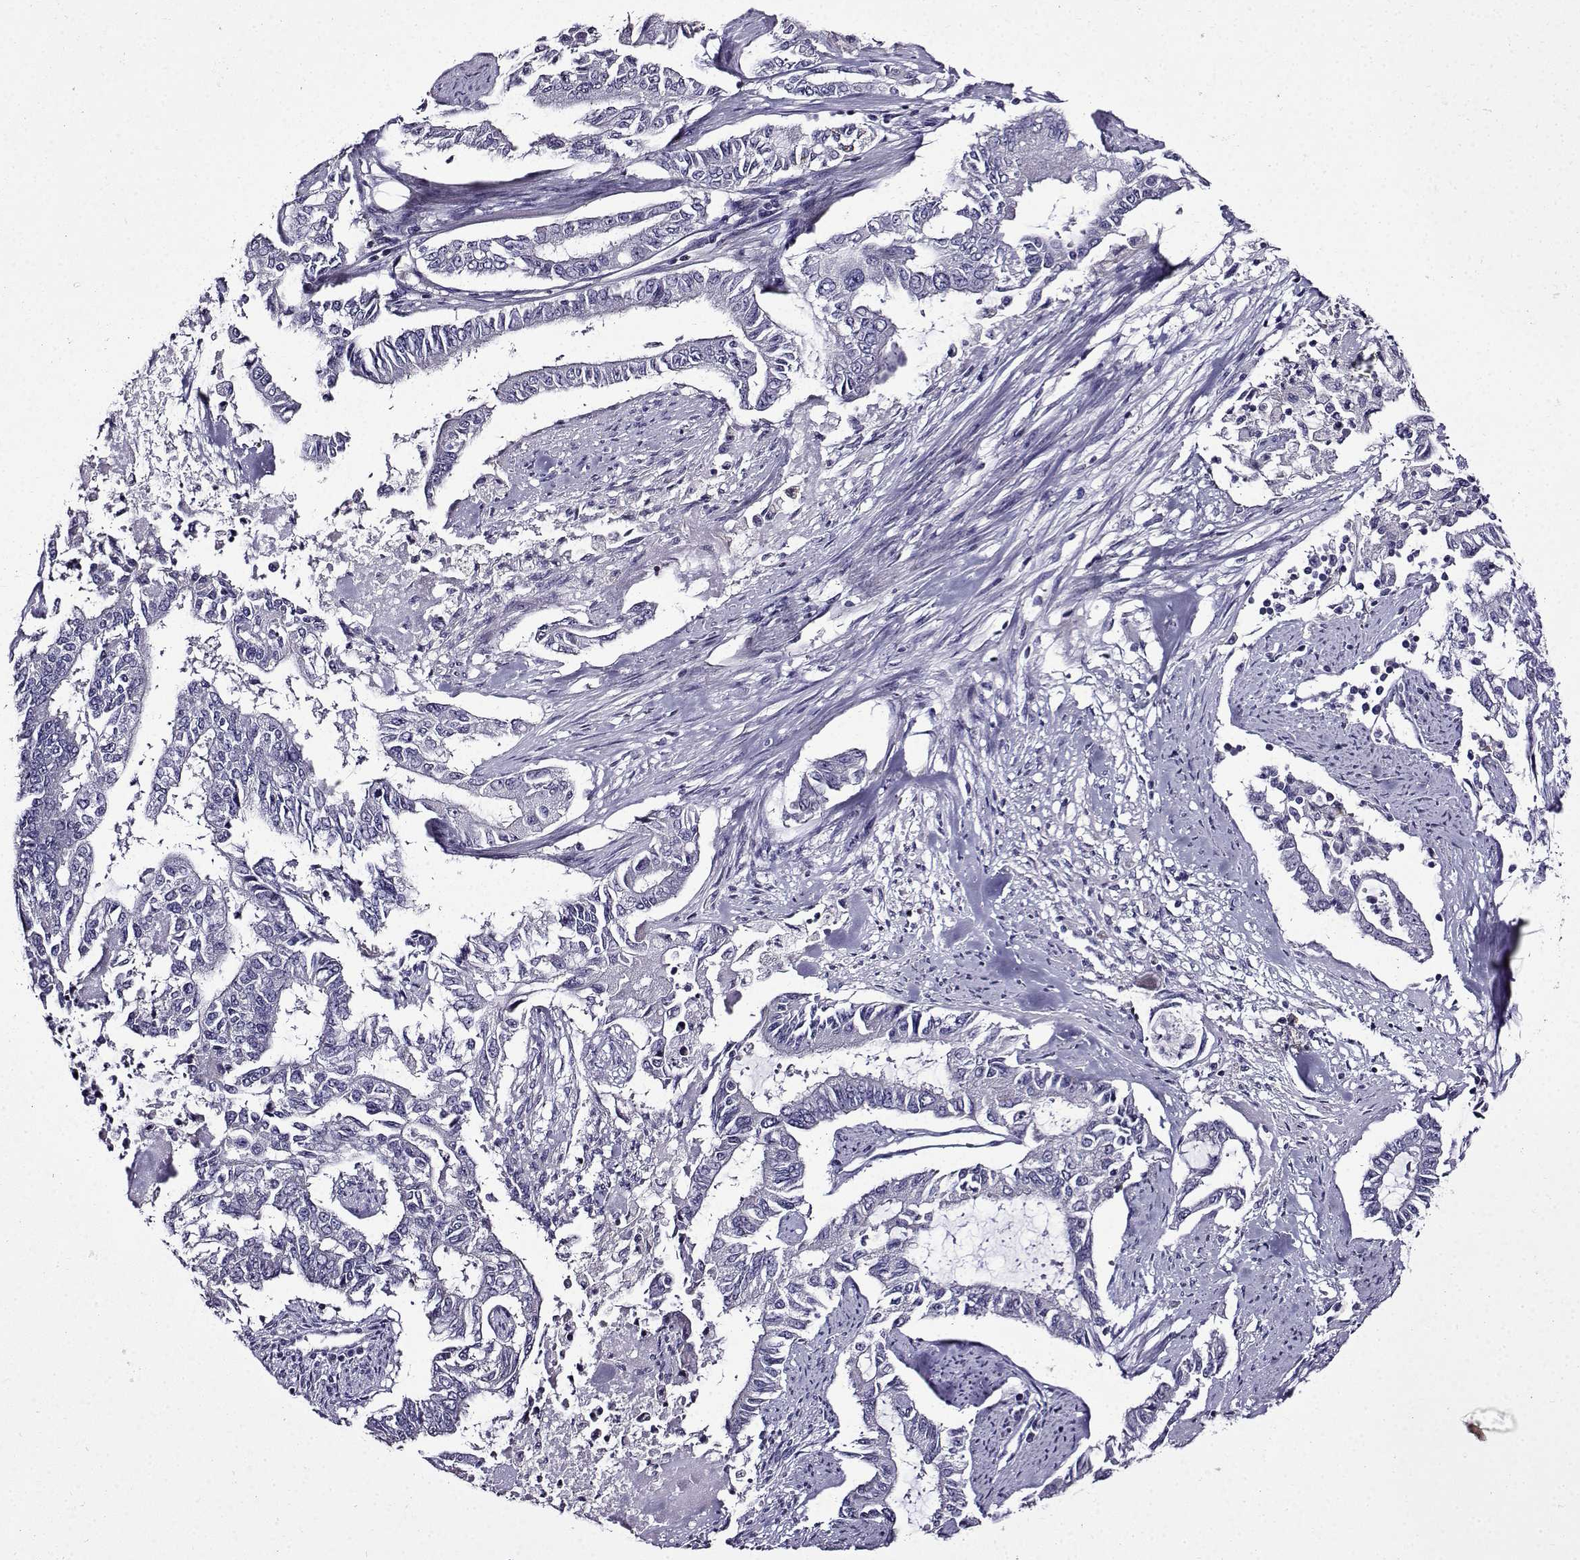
{"staining": {"intensity": "negative", "quantity": "none", "location": "none"}, "tissue": "endometrial cancer", "cell_type": "Tumor cells", "image_type": "cancer", "snomed": [{"axis": "morphology", "description": "Adenocarcinoma, NOS"}, {"axis": "topography", "description": "Uterus"}], "caption": "The IHC image has no significant expression in tumor cells of endometrial adenocarcinoma tissue.", "gene": "TMEM266", "patient": {"sex": "female", "age": 59}}